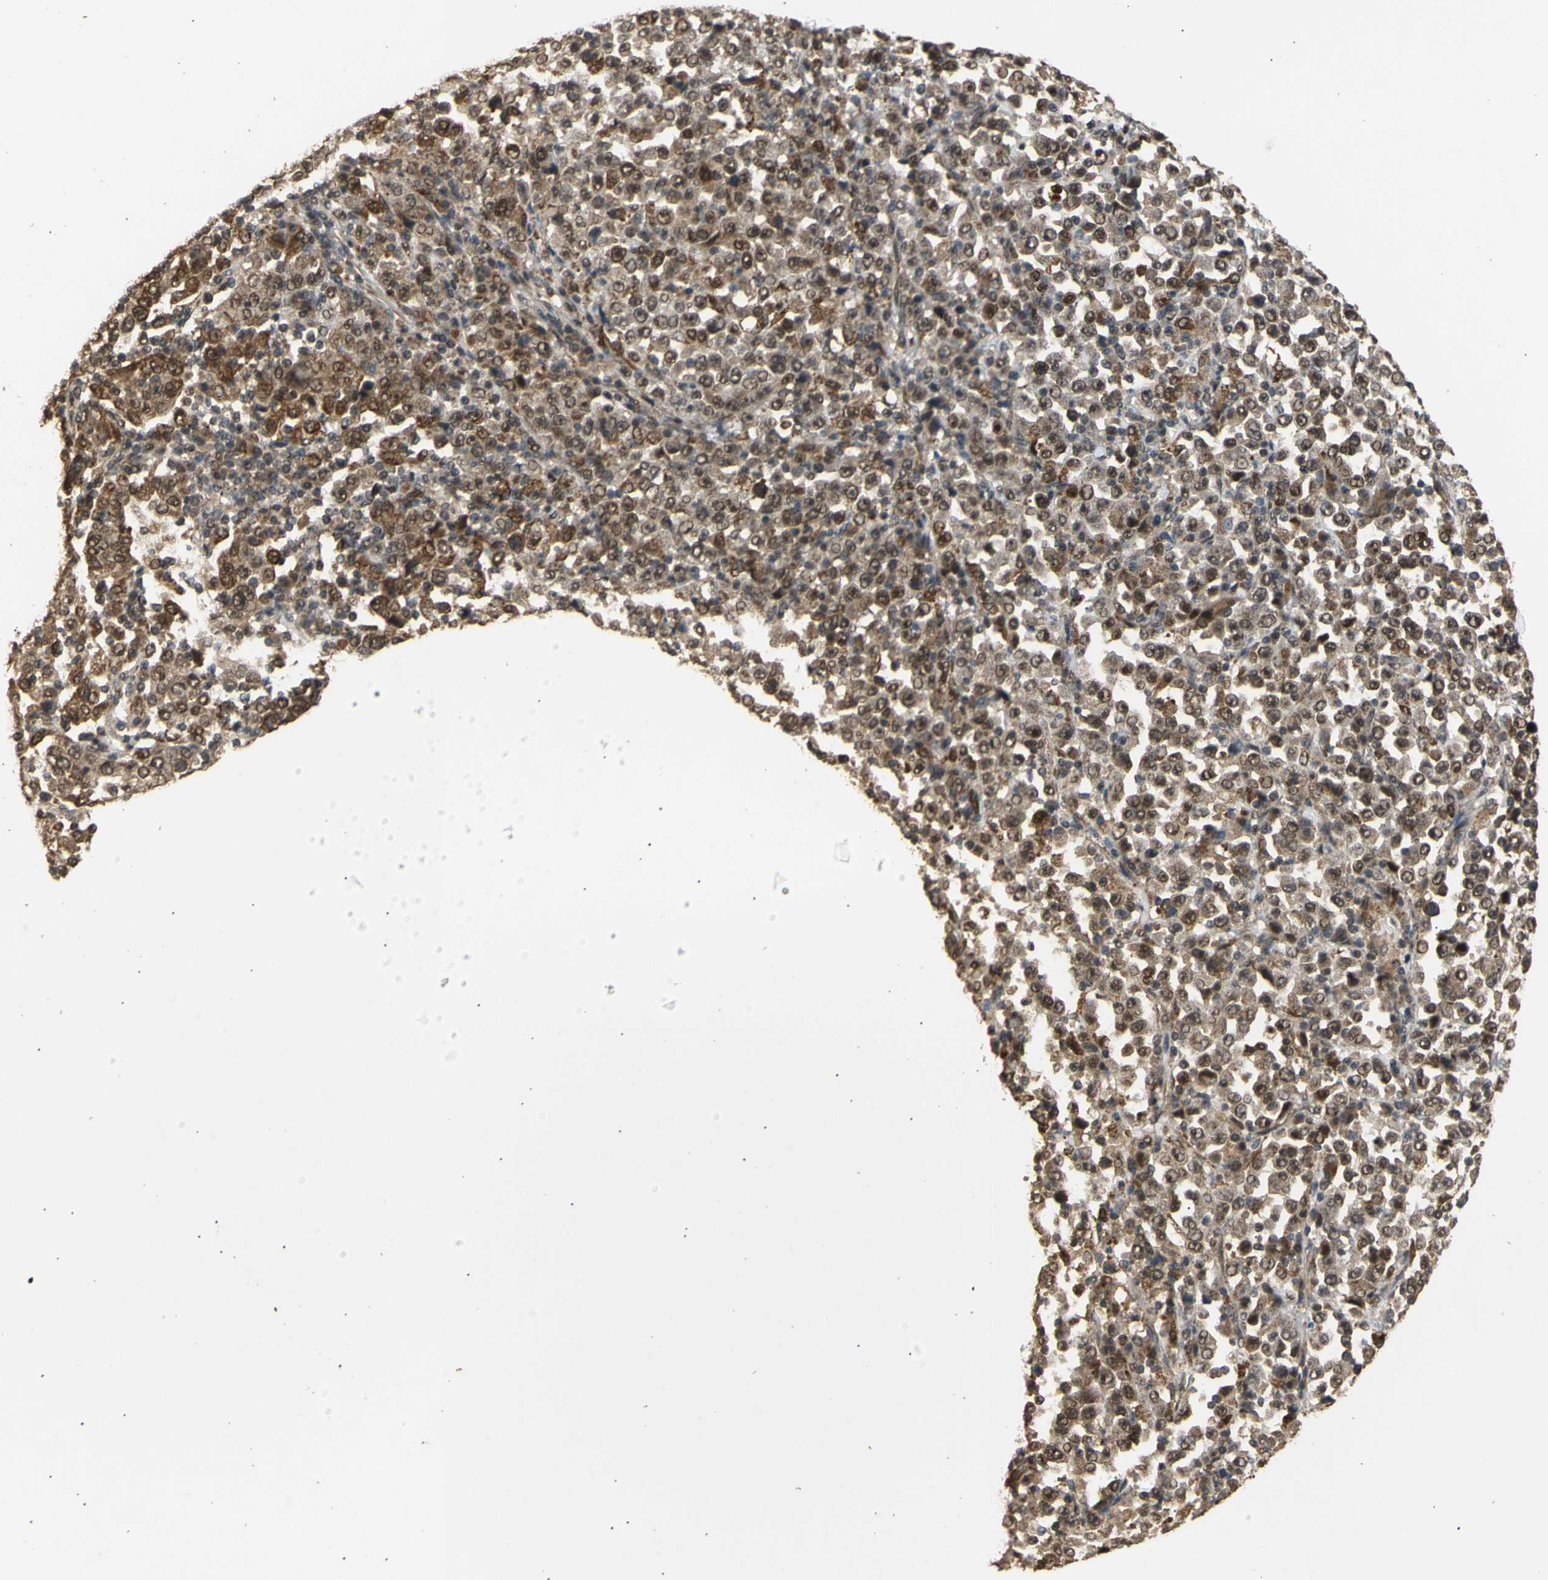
{"staining": {"intensity": "weak", "quantity": ">75%", "location": "cytoplasmic/membranous,nuclear"}, "tissue": "stomach cancer", "cell_type": "Tumor cells", "image_type": "cancer", "snomed": [{"axis": "morphology", "description": "Normal tissue, NOS"}, {"axis": "morphology", "description": "Adenocarcinoma, NOS"}, {"axis": "topography", "description": "Stomach, upper"}, {"axis": "topography", "description": "Stomach"}], "caption": "Immunohistochemistry photomicrograph of neoplastic tissue: stomach cancer (adenocarcinoma) stained using immunohistochemistry (IHC) displays low levels of weak protein expression localized specifically in the cytoplasmic/membranous and nuclear of tumor cells, appearing as a cytoplasmic/membranous and nuclear brown color.", "gene": "GTF2E2", "patient": {"sex": "male", "age": 59}}